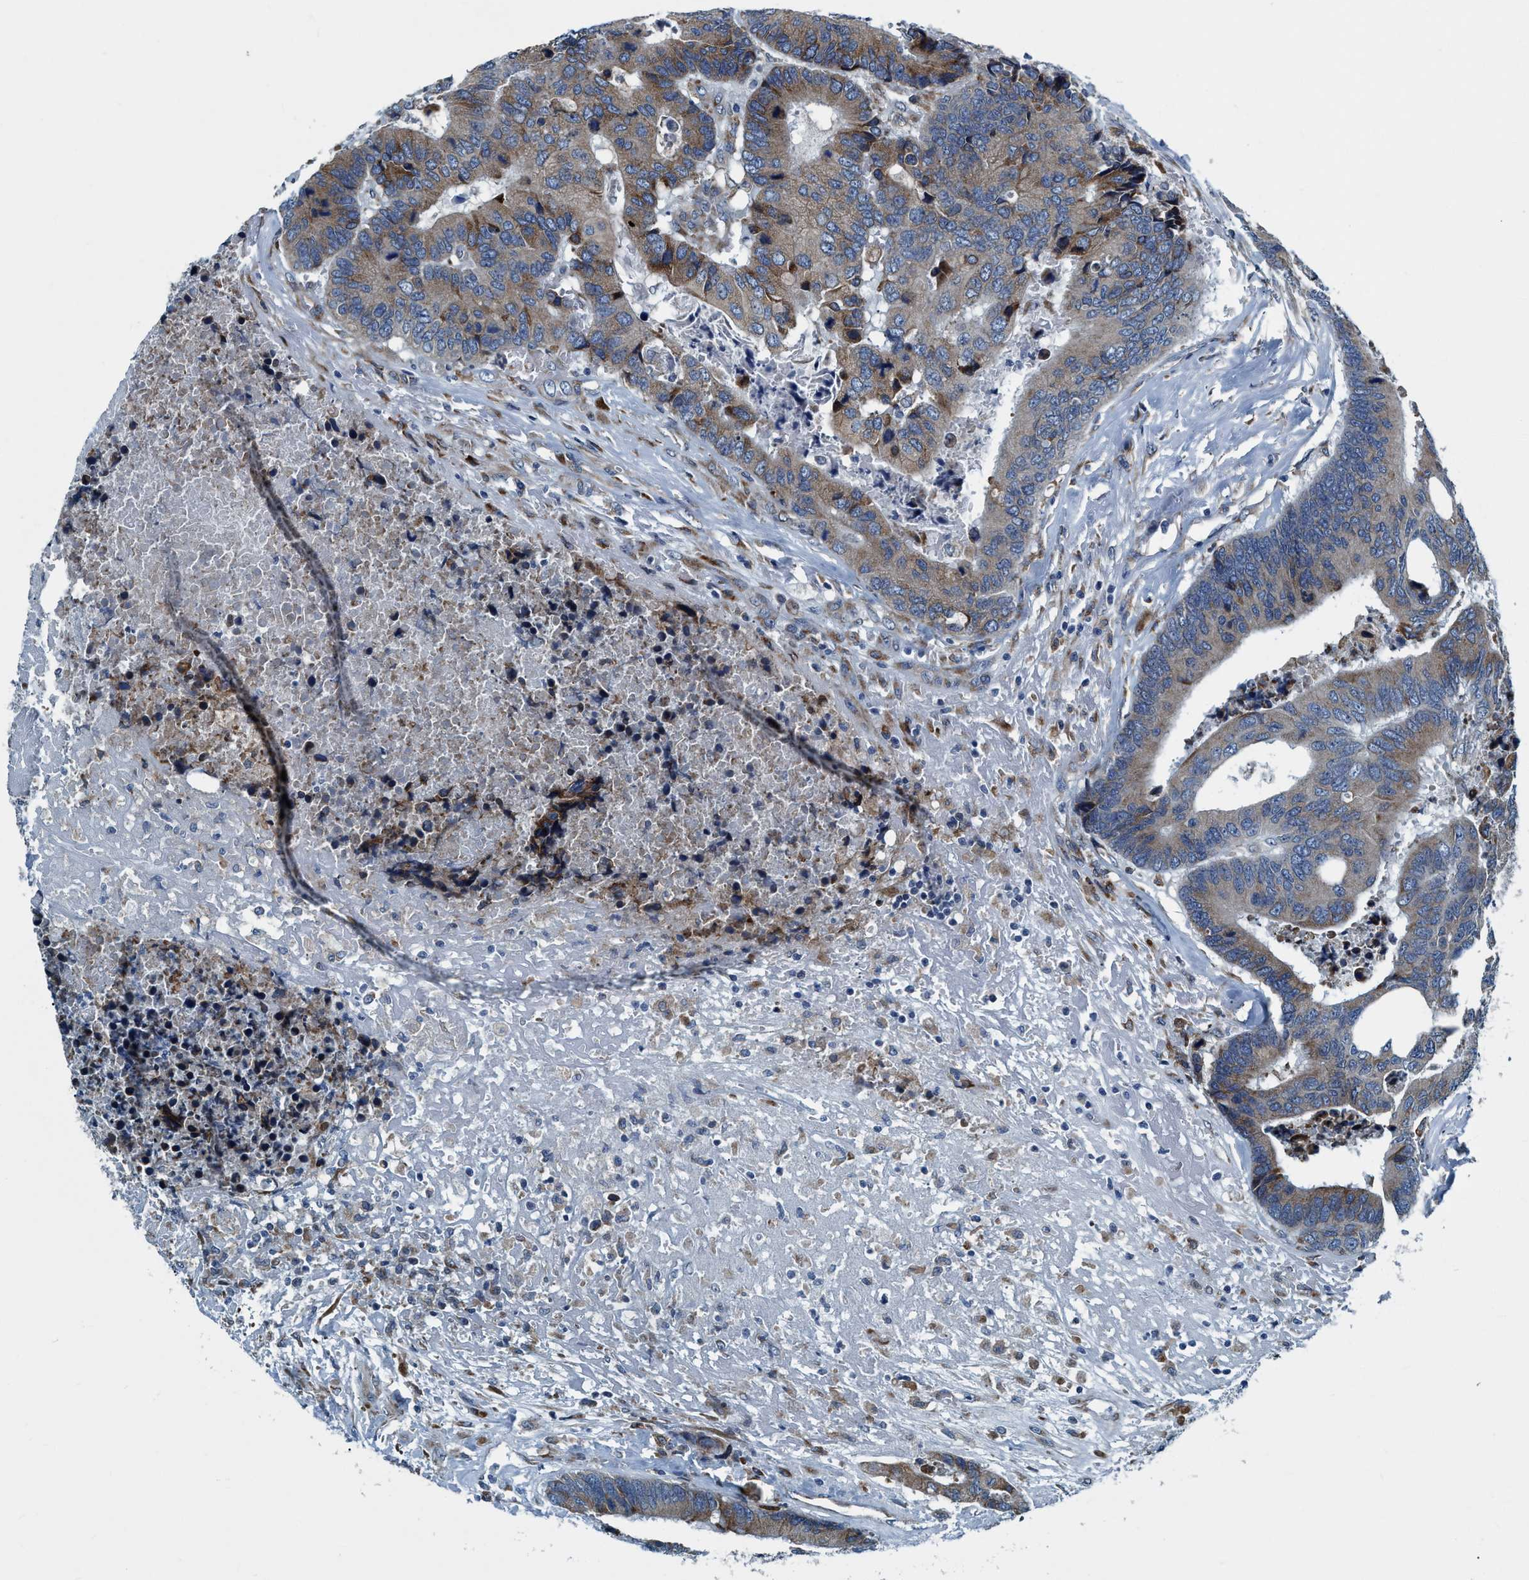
{"staining": {"intensity": "moderate", "quantity": "<25%", "location": "cytoplasmic/membranous"}, "tissue": "colorectal cancer", "cell_type": "Tumor cells", "image_type": "cancer", "snomed": [{"axis": "morphology", "description": "Adenocarcinoma, NOS"}, {"axis": "topography", "description": "Rectum"}], "caption": "Moderate cytoplasmic/membranous staining is appreciated in approximately <25% of tumor cells in colorectal adenocarcinoma.", "gene": "ARMC9", "patient": {"sex": "male", "age": 55}}